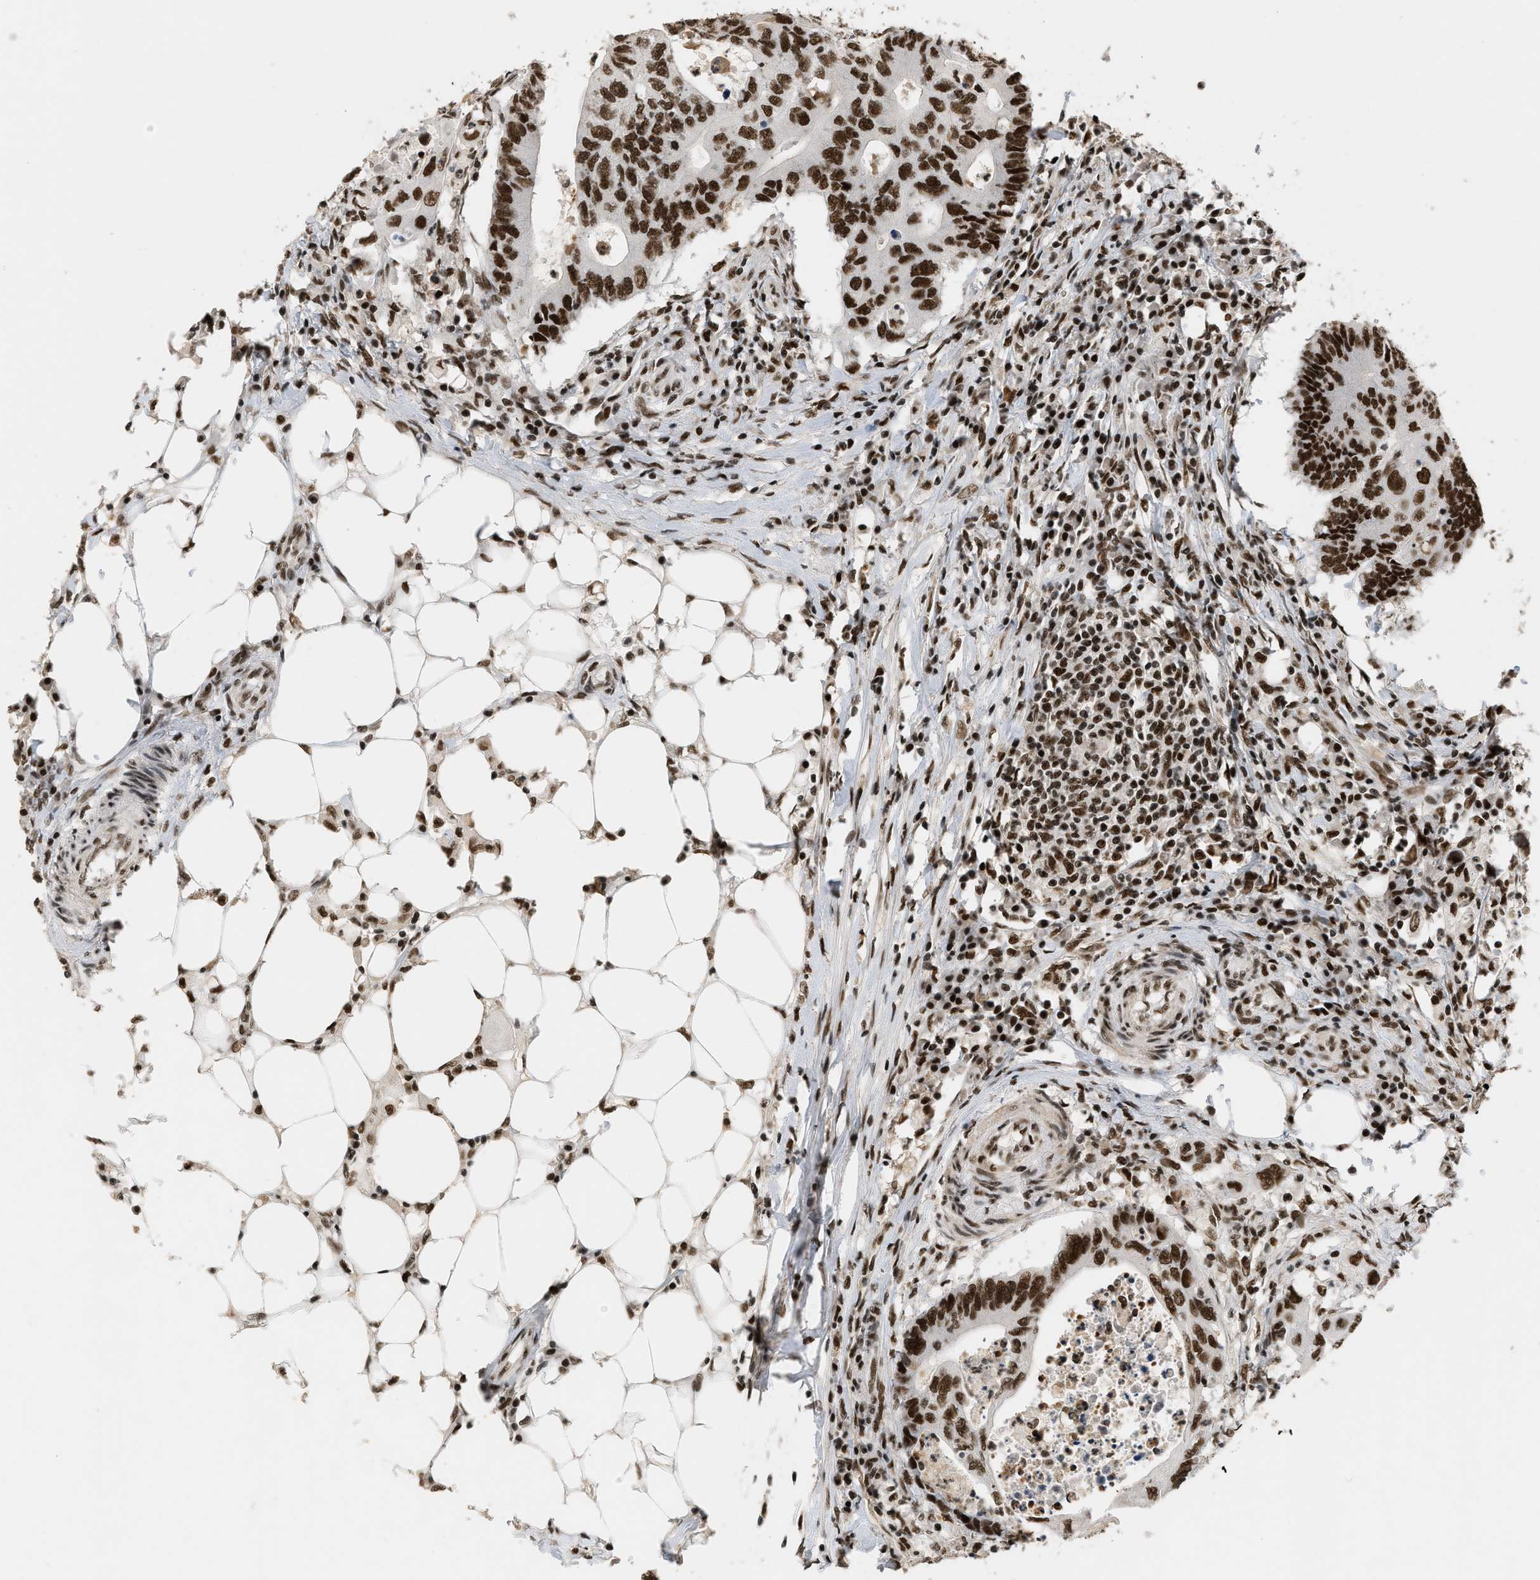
{"staining": {"intensity": "strong", "quantity": ">75%", "location": "nuclear"}, "tissue": "colorectal cancer", "cell_type": "Tumor cells", "image_type": "cancer", "snomed": [{"axis": "morphology", "description": "Adenocarcinoma, NOS"}, {"axis": "topography", "description": "Colon"}], "caption": "High-power microscopy captured an IHC histopathology image of colorectal cancer, revealing strong nuclear expression in approximately >75% of tumor cells.", "gene": "SMARCB1", "patient": {"sex": "male", "age": 71}}